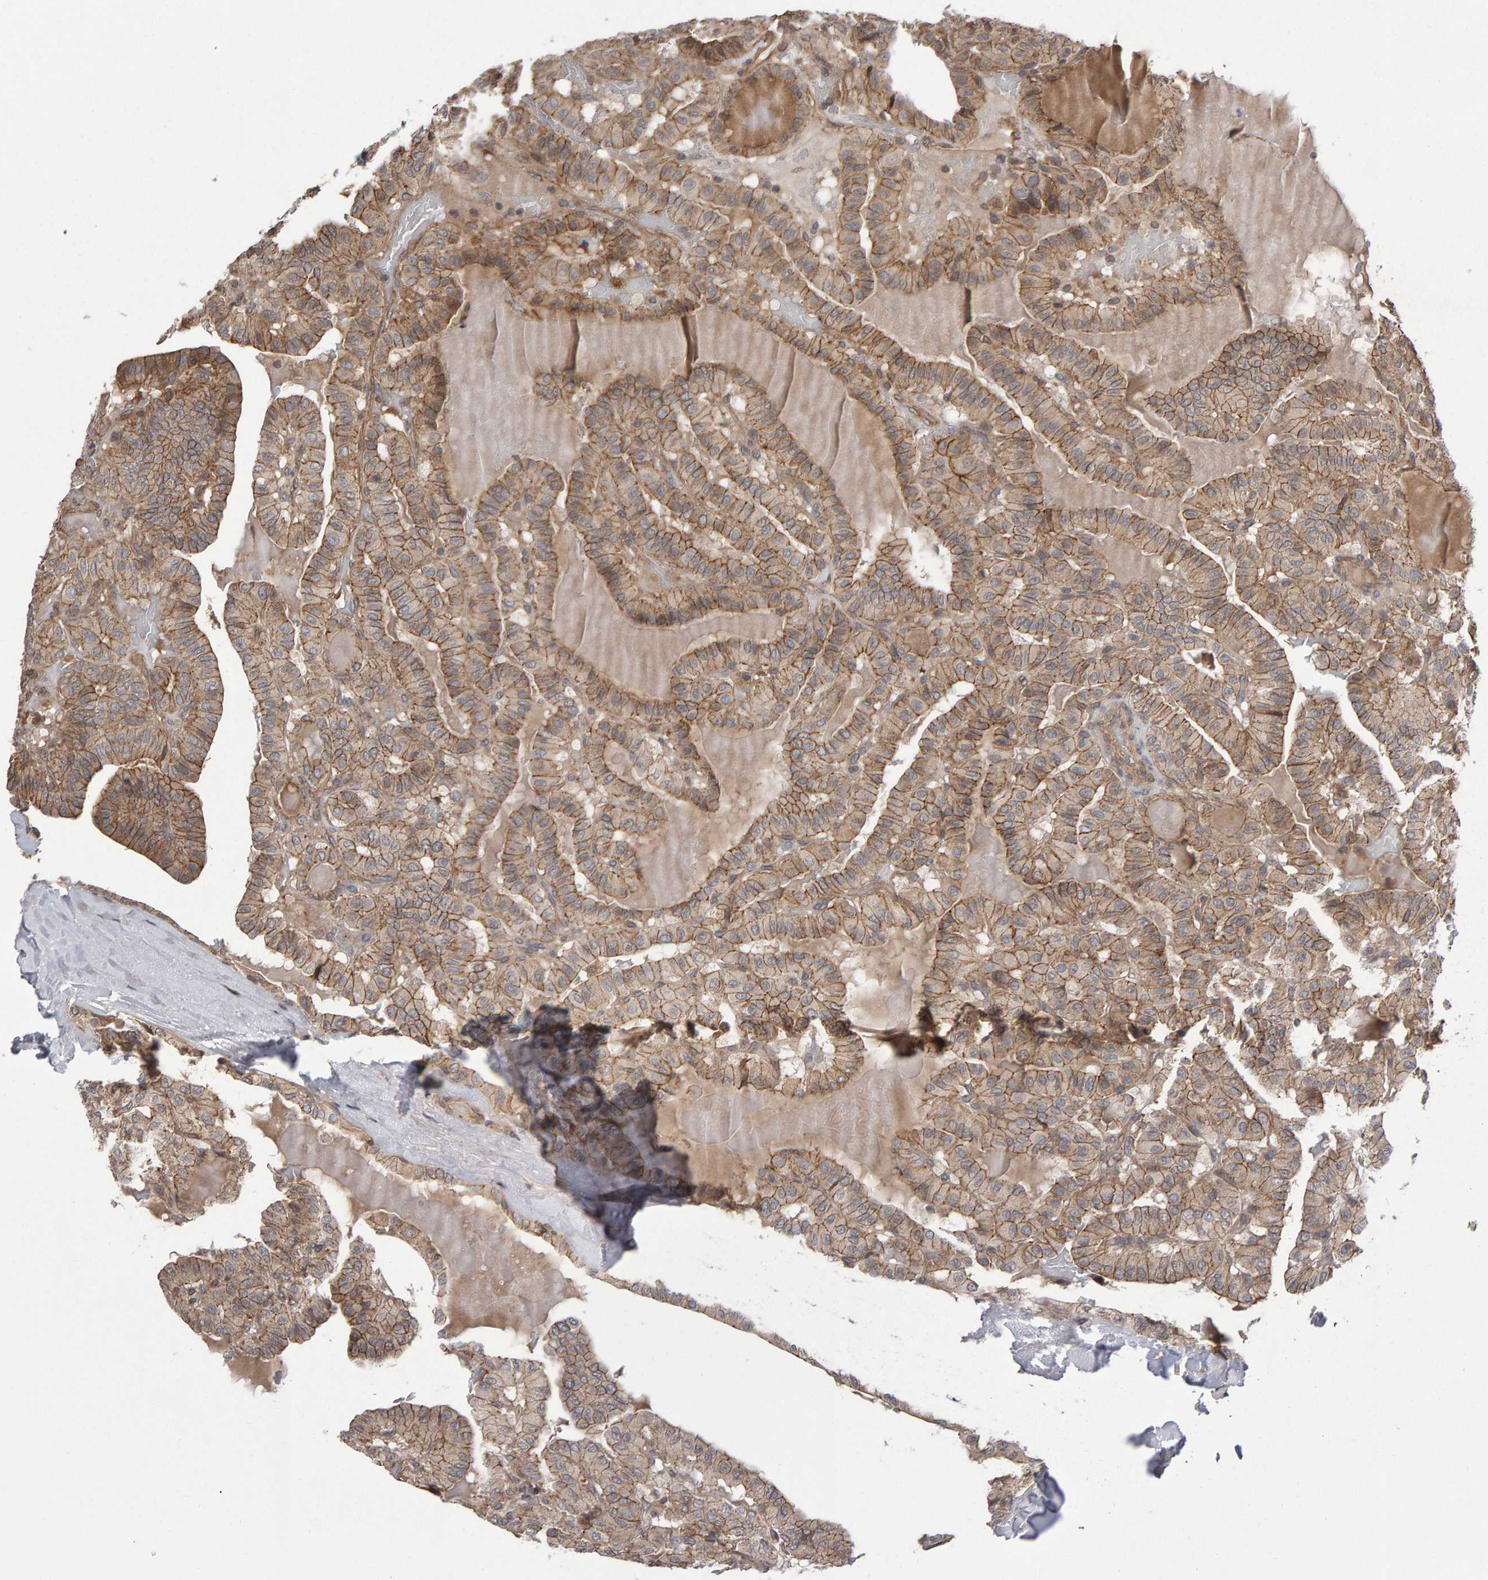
{"staining": {"intensity": "moderate", "quantity": ">75%", "location": "cytoplasmic/membranous"}, "tissue": "thyroid cancer", "cell_type": "Tumor cells", "image_type": "cancer", "snomed": [{"axis": "morphology", "description": "Papillary adenocarcinoma, NOS"}, {"axis": "topography", "description": "Thyroid gland"}], "caption": "Immunohistochemistry micrograph of neoplastic tissue: thyroid papillary adenocarcinoma stained using immunohistochemistry exhibits medium levels of moderate protein expression localized specifically in the cytoplasmic/membranous of tumor cells, appearing as a cytoplasmic/membranous brown color.", "gene": "SCRIB", "patient": {"sex": "male", "age": 77}}